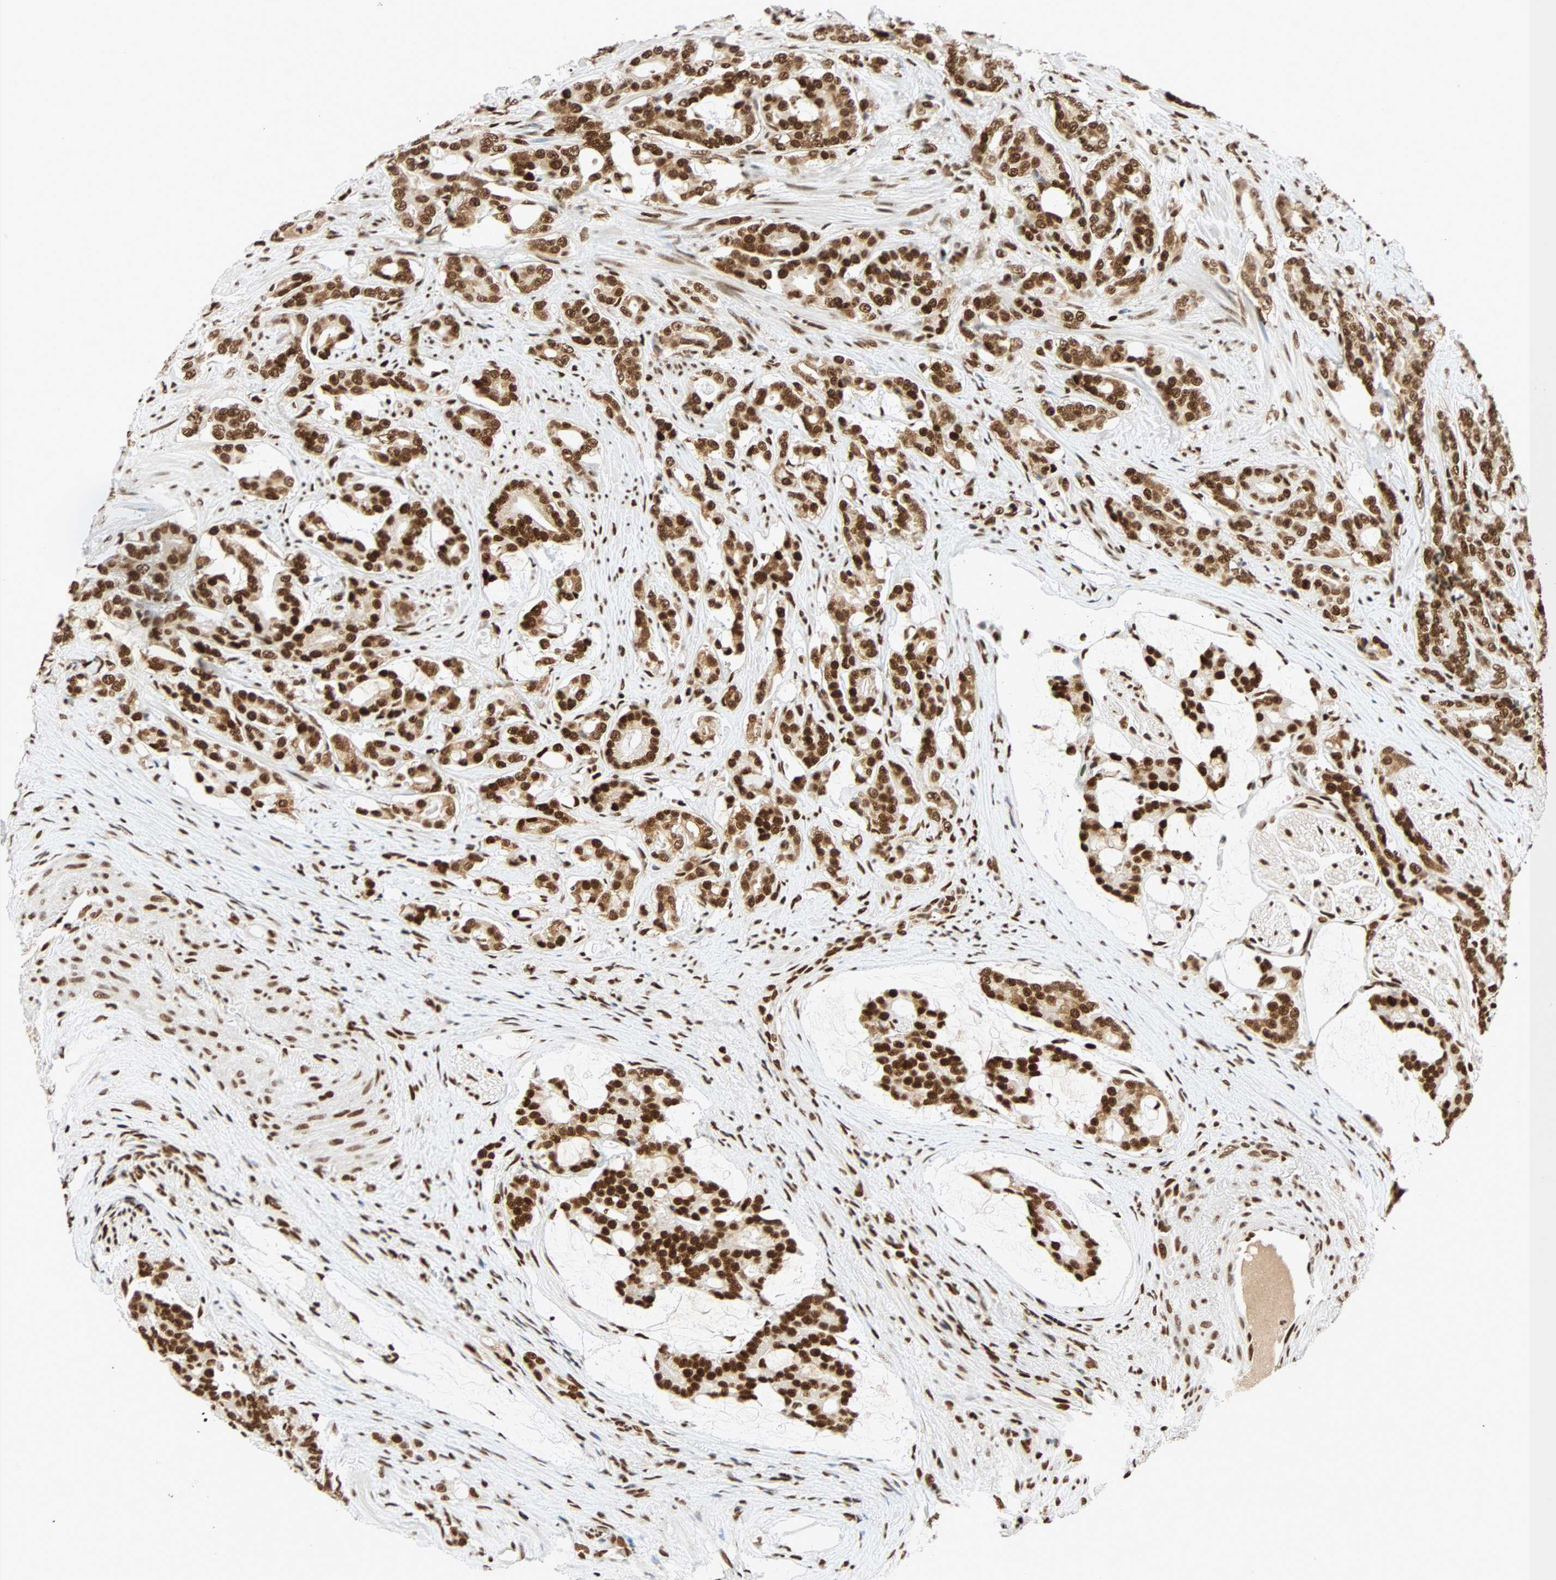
{"staining": {"intensity": "strong", "quantity": ">75%", "location": "cytoplasmic/membranous,nuclear"}, "tissue": "prostate cancer", "cell_type": "Tumor cells", "image_type": "cancer", "snomed": [{"axis": "morphology", "description": "Adenocarcinoma, Low grade"}, {"axis": "topography", "description": "Prostate"}], "caption": "The photomicrograph exhibits immunohistochemical staining of prostate cancer. There is strong cytoplasmic/membranous and nuclear expression is seen in approximately >75% of tumor cells.", "gene": "CDK12", "patient": {"sex": "male", "age": 58}}